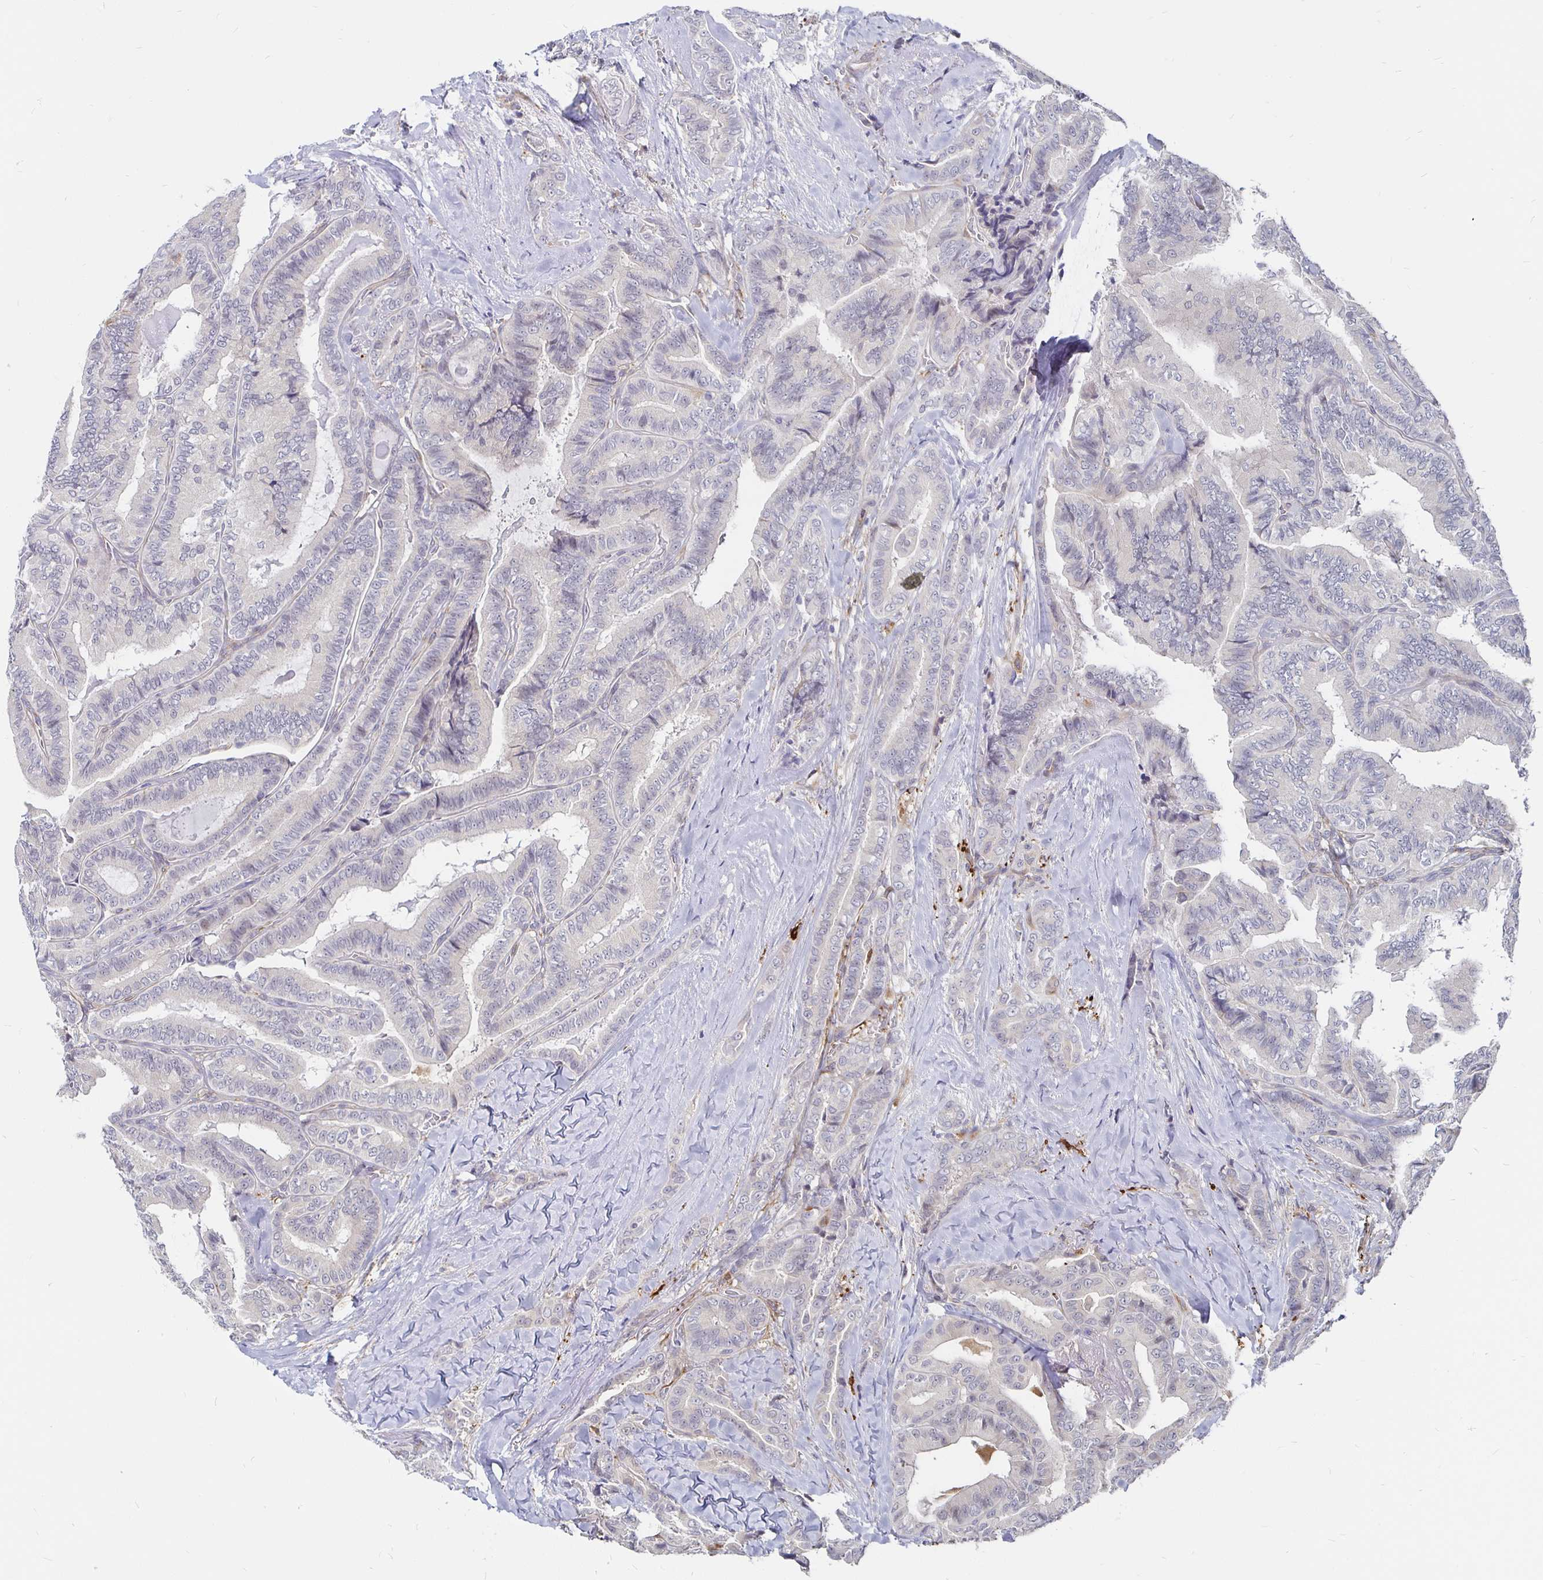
{"staining": {"intensity": "negative", "quantity": "none", "location": "none"}, "tissue": "thyroid cancer", "cell_type": "Tumor cells", "image_type": "cancer", "snomed": [{"axis": "morphology", "description": "Papillary adenocarcinoma, NOS"}, {"axis": "topography", "description": "Thyroid gland"}], "caption": "Human thyroid cancer stained for a protein using immunohistochemistry (IHC) shows no expression in tumor cells.", "gene": "CCDC85A", "patient": {"sex": "male", "age": 61}}